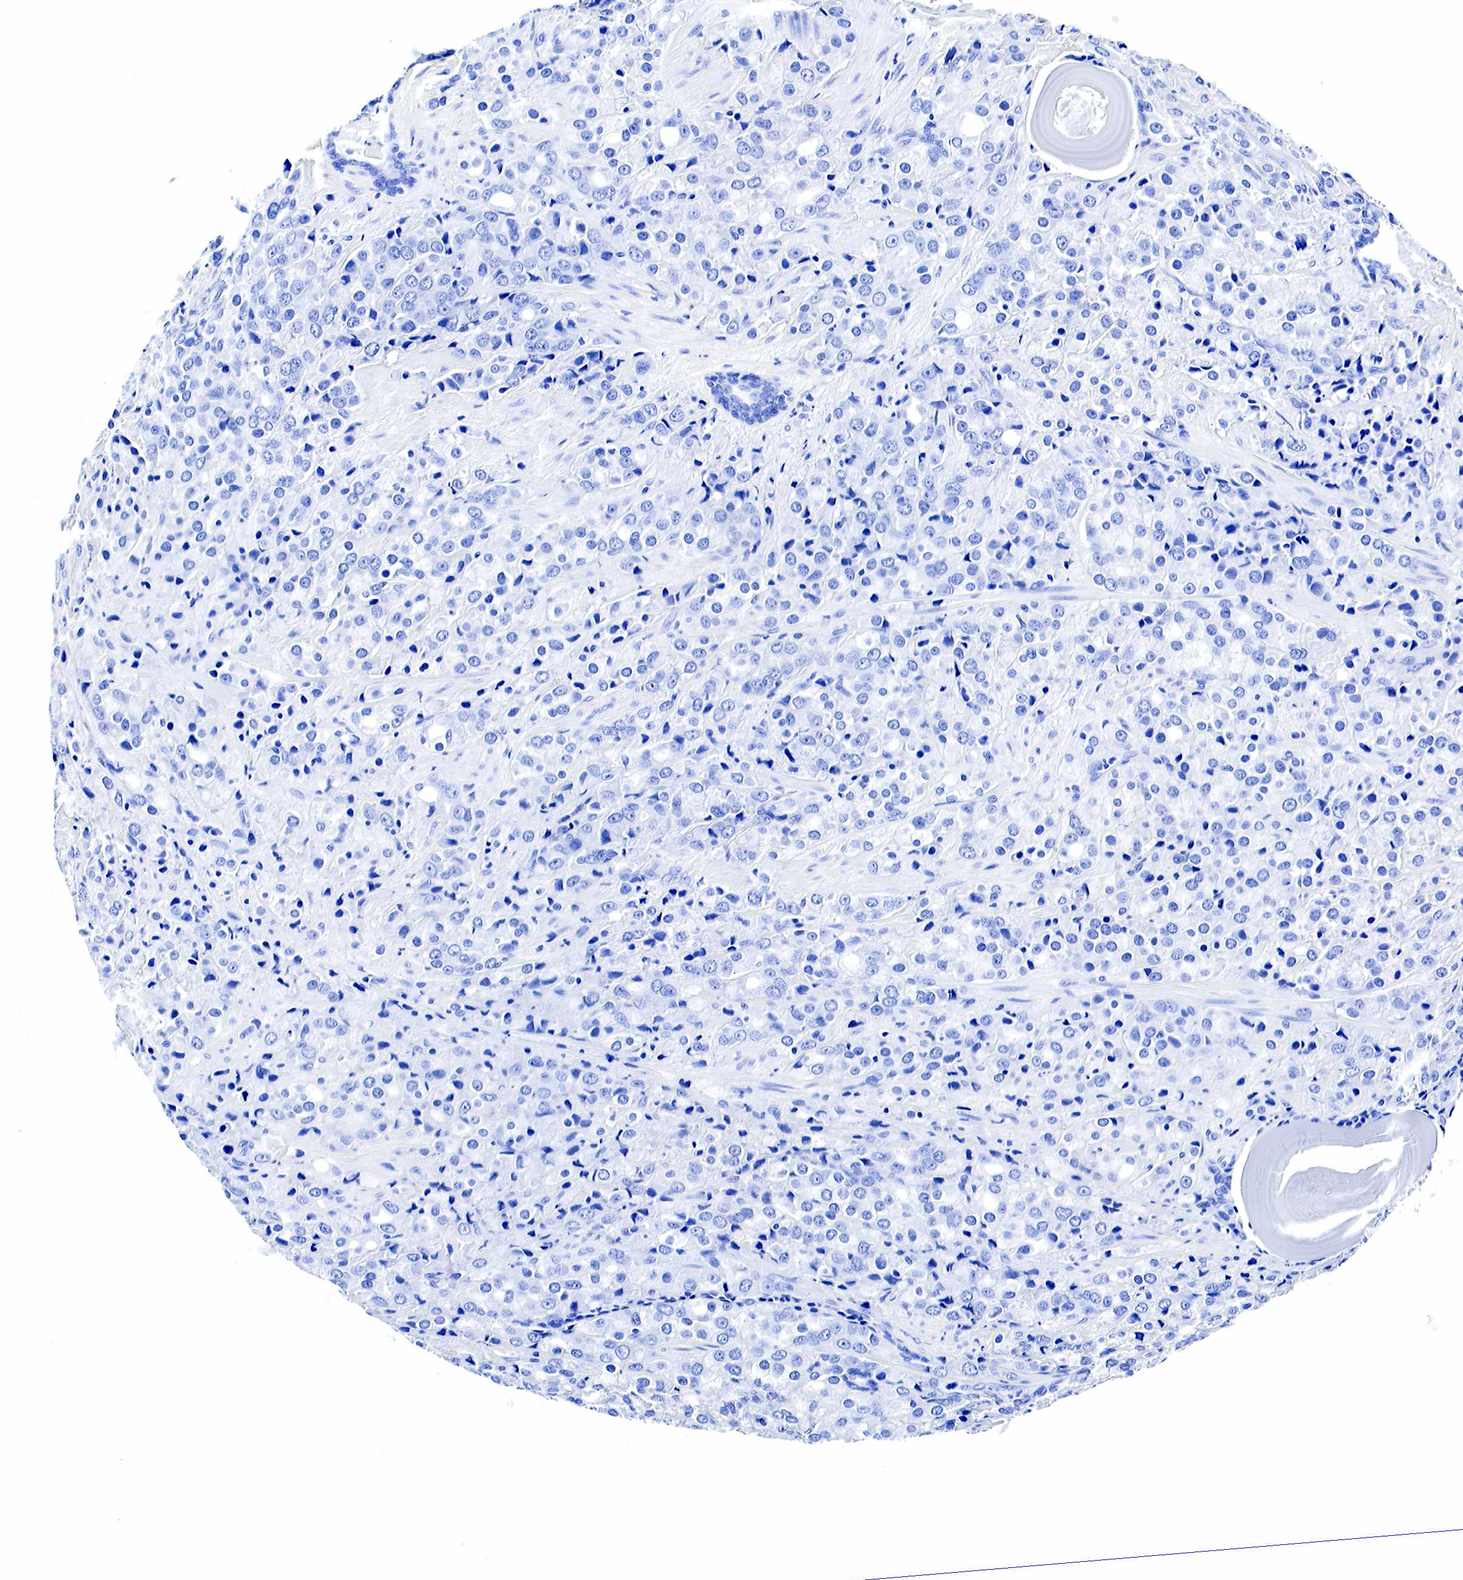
{"staining": {"intensity": "negative", "quantity": "none", "location": "none"}, "tissue": "prostate cancer", "cell_type": "Tumor cells", "image_type": "cancer", "snomed": [{"axis": "morphology", "description": "Adenocarcinoma, Medium grade"}, {"axis": "topography", "description": "Prostate"}], "caption": "High power microscopy histopathology image of an immunohistochemistry (IHC) photomicrograph of prostate cancer, revealing no significant expression in tumor cells. (Brightfield microscopy of DAB immunohistochemistry (IHC) at high magnification).", "gene": "GAST", "patient": {"sex": "male", "age": 70}}